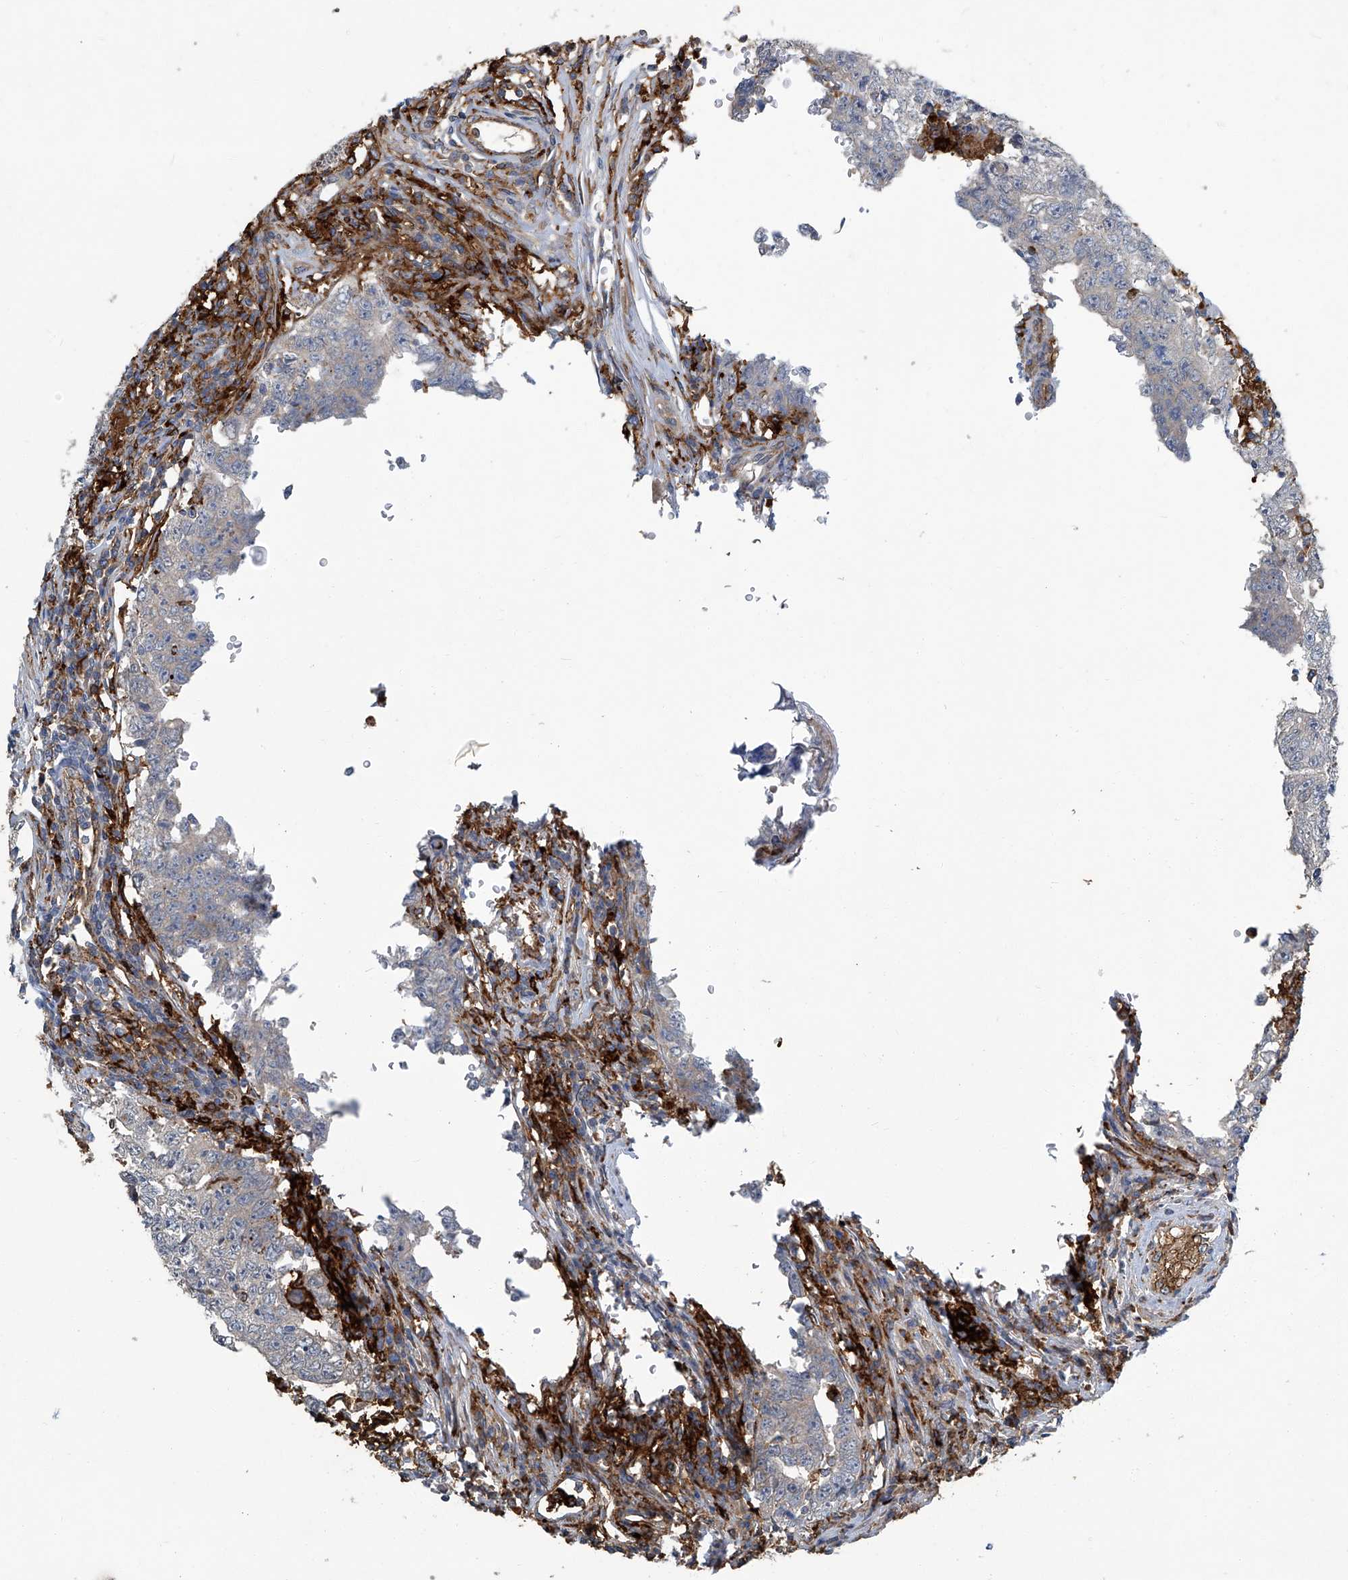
{"staining": {"intensity": "negative", "quantity": "none", "location": "none"}, "tissue": "testis cancer", "cell_type": "Tumor cells", "image_type": "cancer", "snomed": [{"axis": "morphology", "description": "Carcinoma, Embryonal, NOS"}, {"axis": "topography", "description": "Testis"}], "caption": "Tumor cells show no significant staining in testis cancer (embryonal carcinoma). (Stains: DAB immunohistochemistry with hematoxylin counter stain, Microscopy: brightfield microscopy at high magnification).", "gene": "FAM167A", "patient": {"sex": "male", "age": 26}}